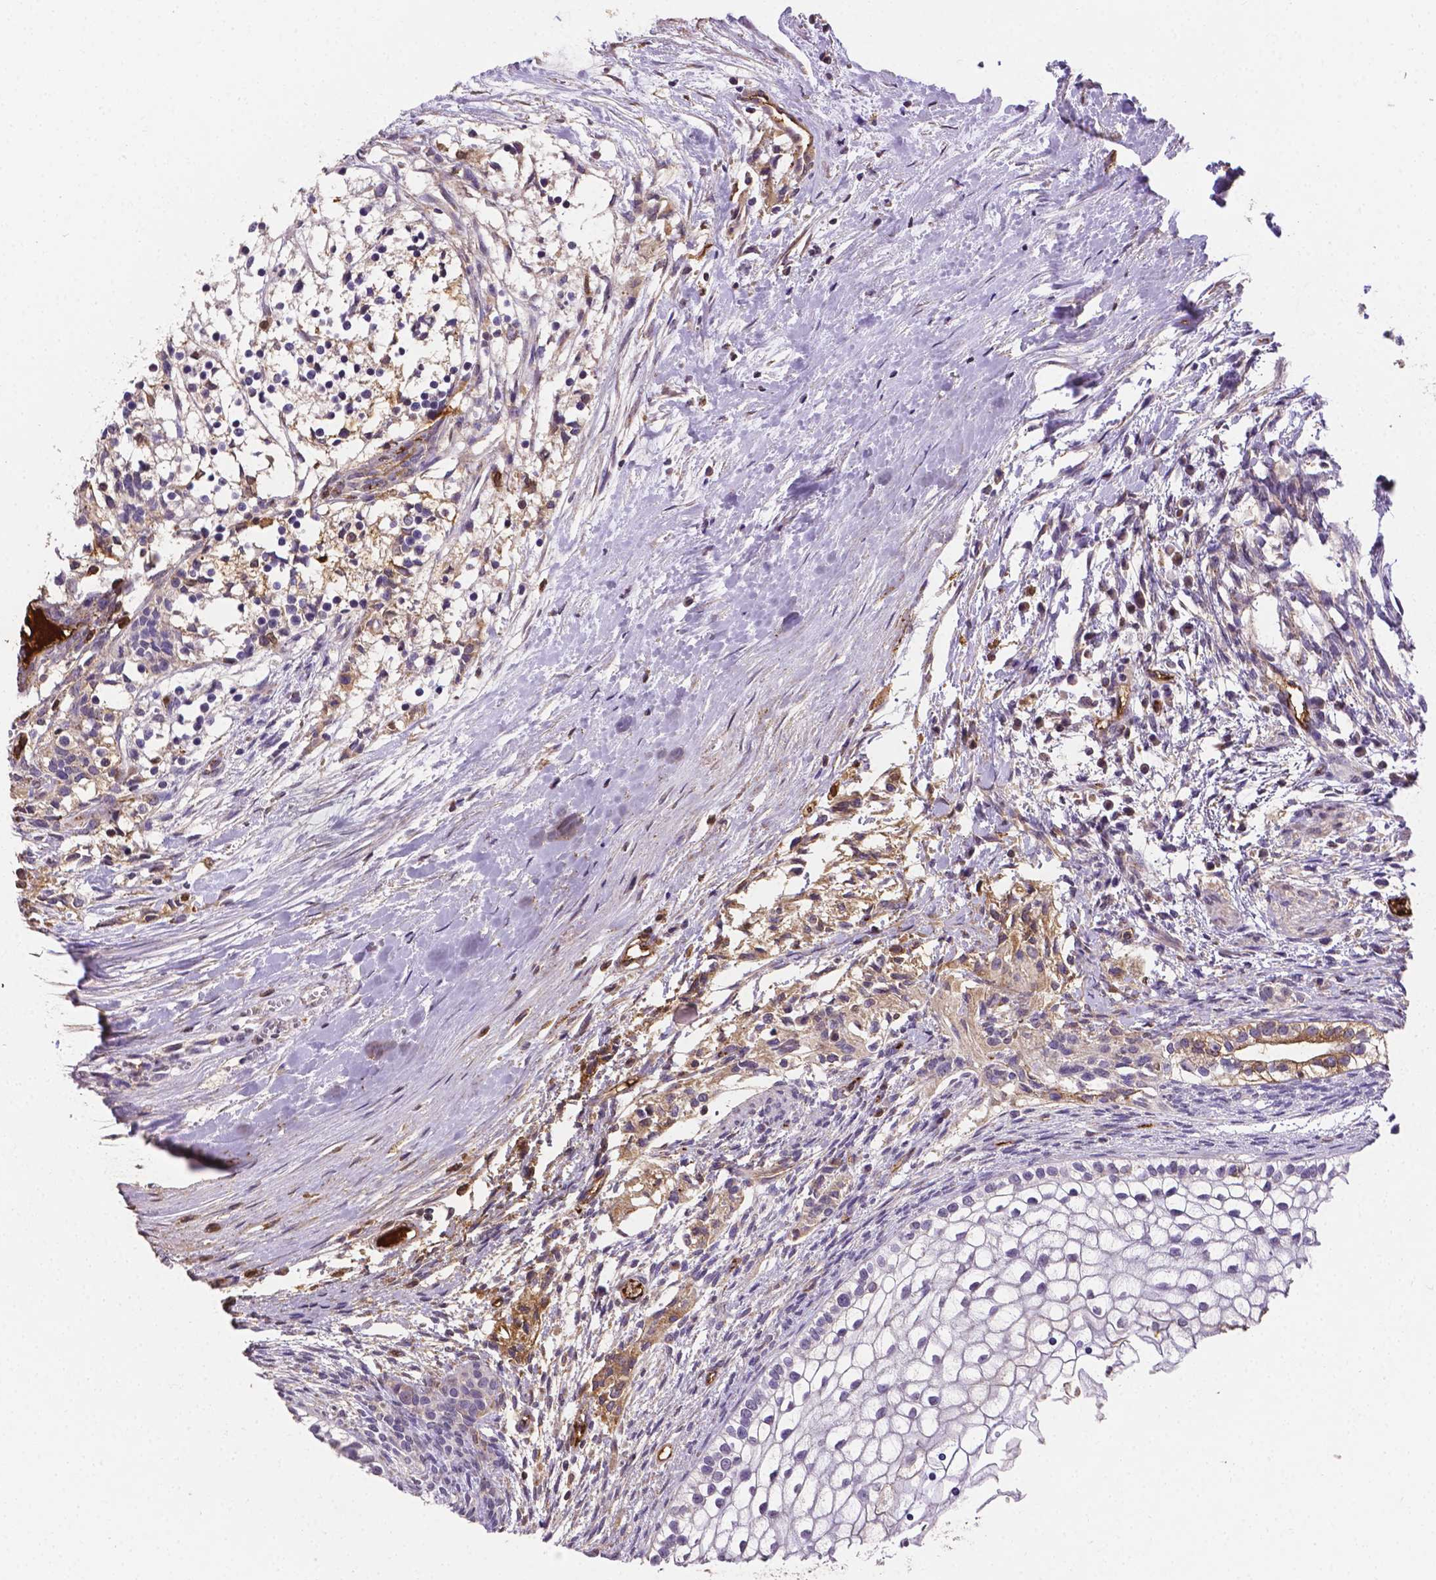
{"staining": {"intensity": "weak", "quantity": ">75%", "location": "cytoplasmic/membranous"}, "tissue": "testis cancer", "cell_type": "Tumor cells", "image_type": "cancer", "snomed": [{"axis": "morphology", "description": "Carcinoma, Embryonal, NOS"}, {"axis": "topography", "description": "Testis"}], "caption": "DAB immunohistochemical staining of human testis cancer (embryonal carcinoma) reveals weak cytoplasmic/membranous protein expression in about >75% of tumor cells. The staining is performed using DAB (3,3'-diaminobenzidine) brown chromogen to label protein expression. The nuclei are counter-stained blue using hematoxylin.", "gene": "APOE", "patient": {"sex": "male", "age": 37}}